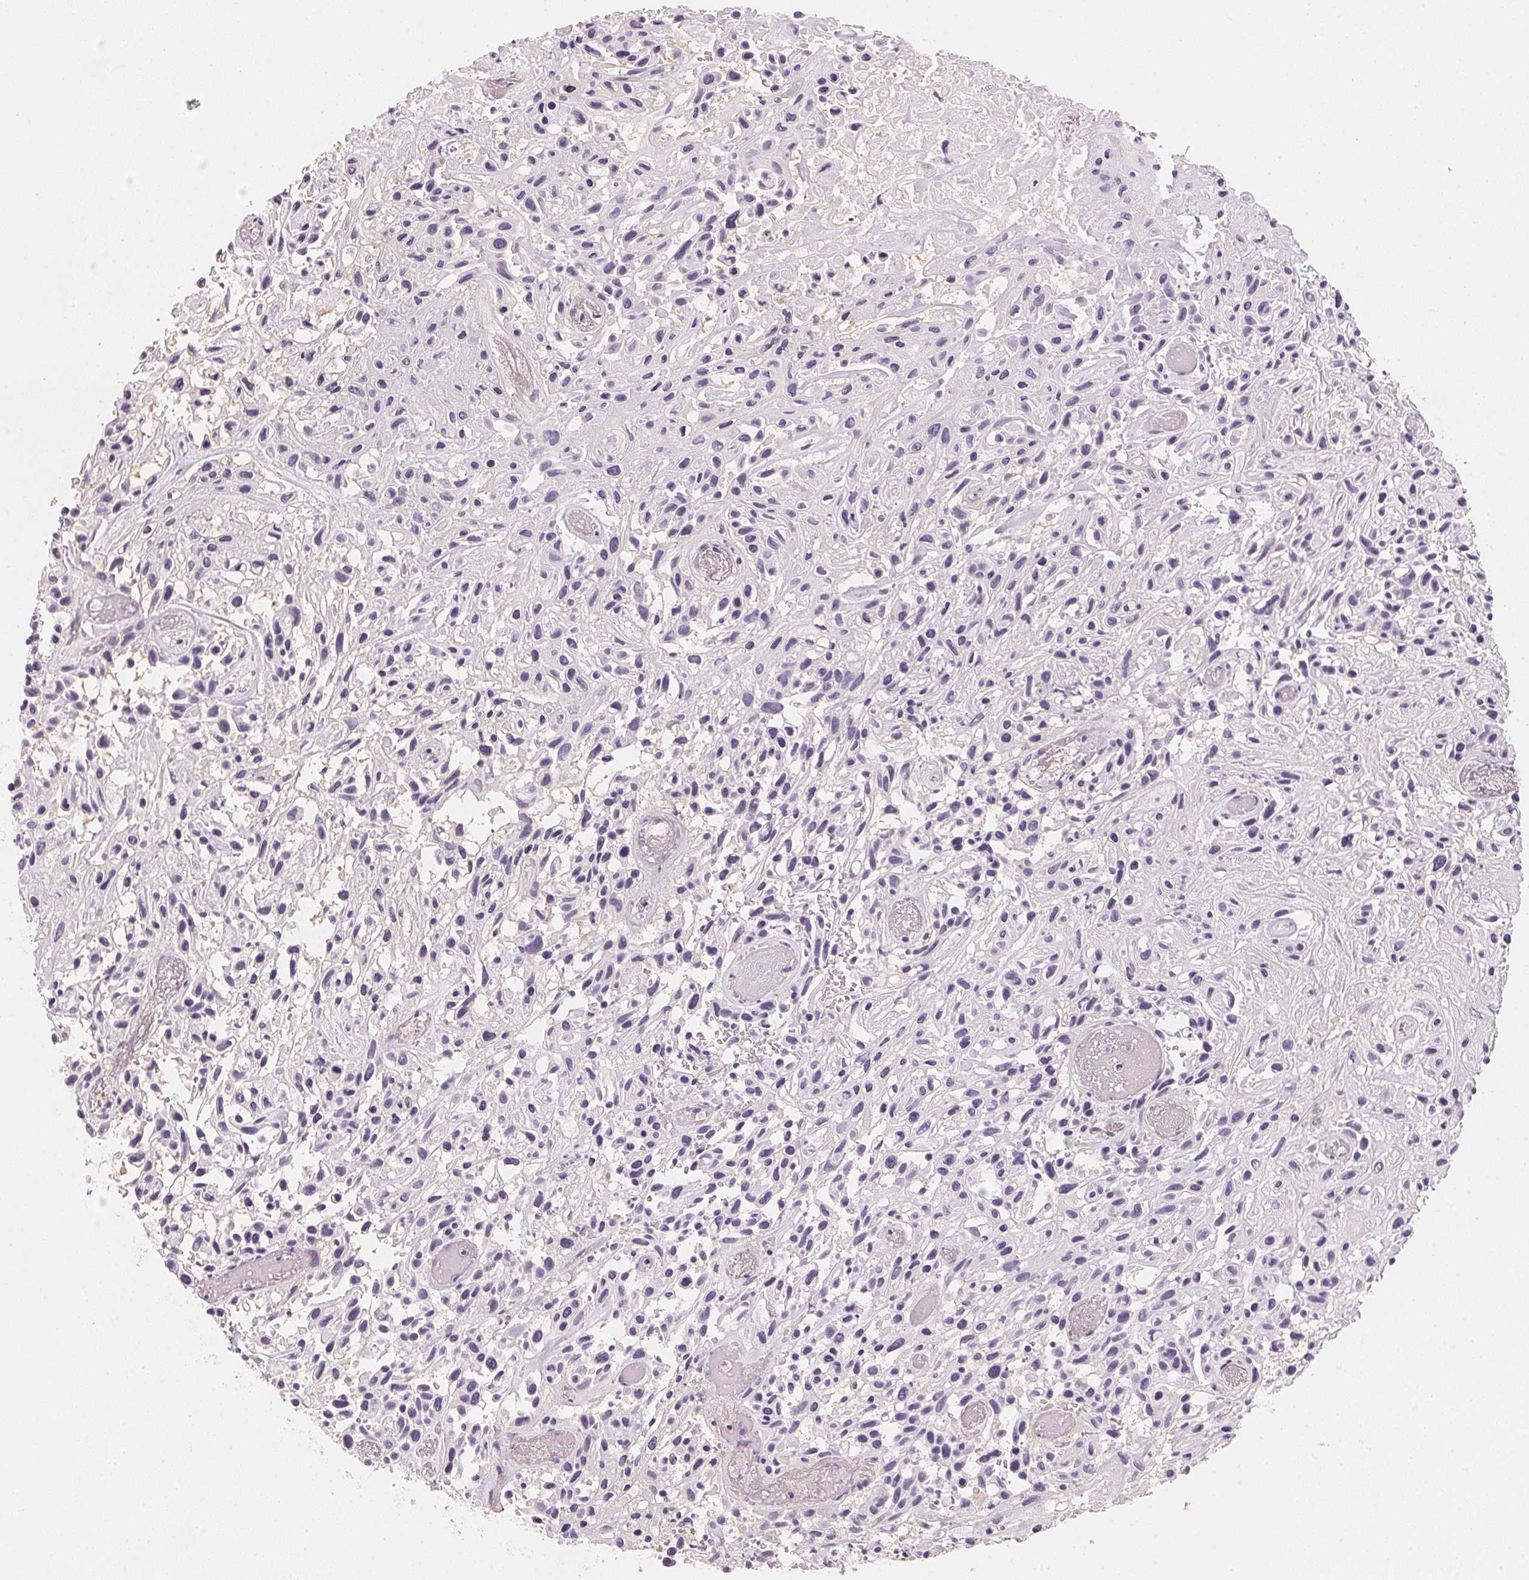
{"staining": {"intensity": "negative", "quantity": "none", "location": "none"}, "tissue": "skin cancer", "cell_type": "Tumor cells", "image_type": "cancer", "snomed": [{"axis": "morphology", "description": "Squamous cell carcinoma, NOS"}, {"axis": "topography", "description": "Skin"}], "caption": "This is an immunohistochemistry (IHC) photomicrograph of skin squamous cell carcinoma. There is no expression in tumor cells.", "gene": "CFAP276", "patient": {"sex": "male", "age": 82}}